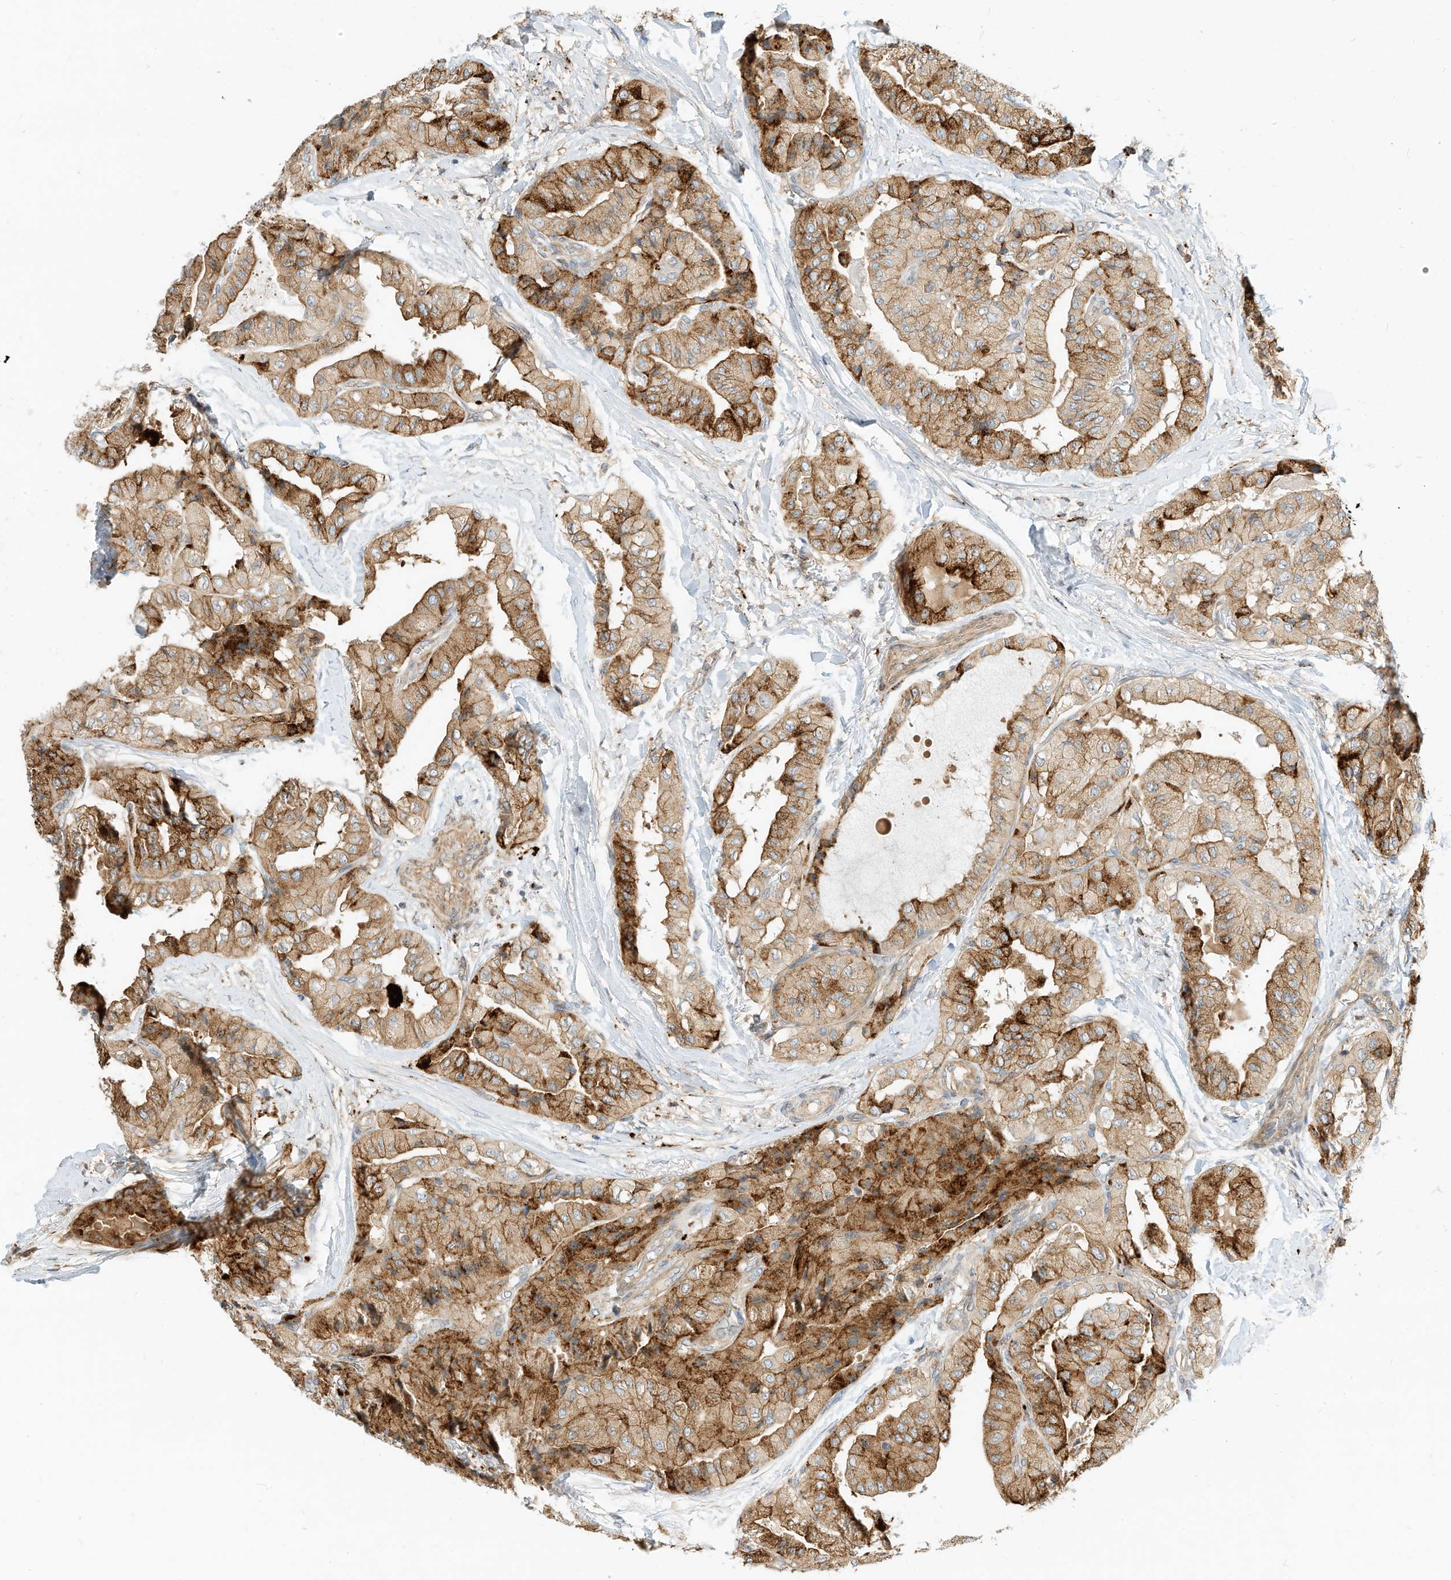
{"staining": {"intensity": "strong", "quantity": "25%-75%", "location": "cytoplasmic/membranous"}, "tissue": "thyroid cancer", "cell_type": "Tumor cells", "image_type": "cancer", "snomed": [{"axis": "morphology", "description": "Papillary adenocarcinoma, NOS"}, {"axis": "topography", "description": "Thyroid gland"}], "caption": "A histopathology image showing strong cytoplasmic/membranous expression in about 25%-75% of tumor cells in thyroid cancer (papillary adenocarcinoma), as visualized by brown immunohistochemical staining.", "gene": "OFD1", "patient": {"sex": "female", "age": 59}}